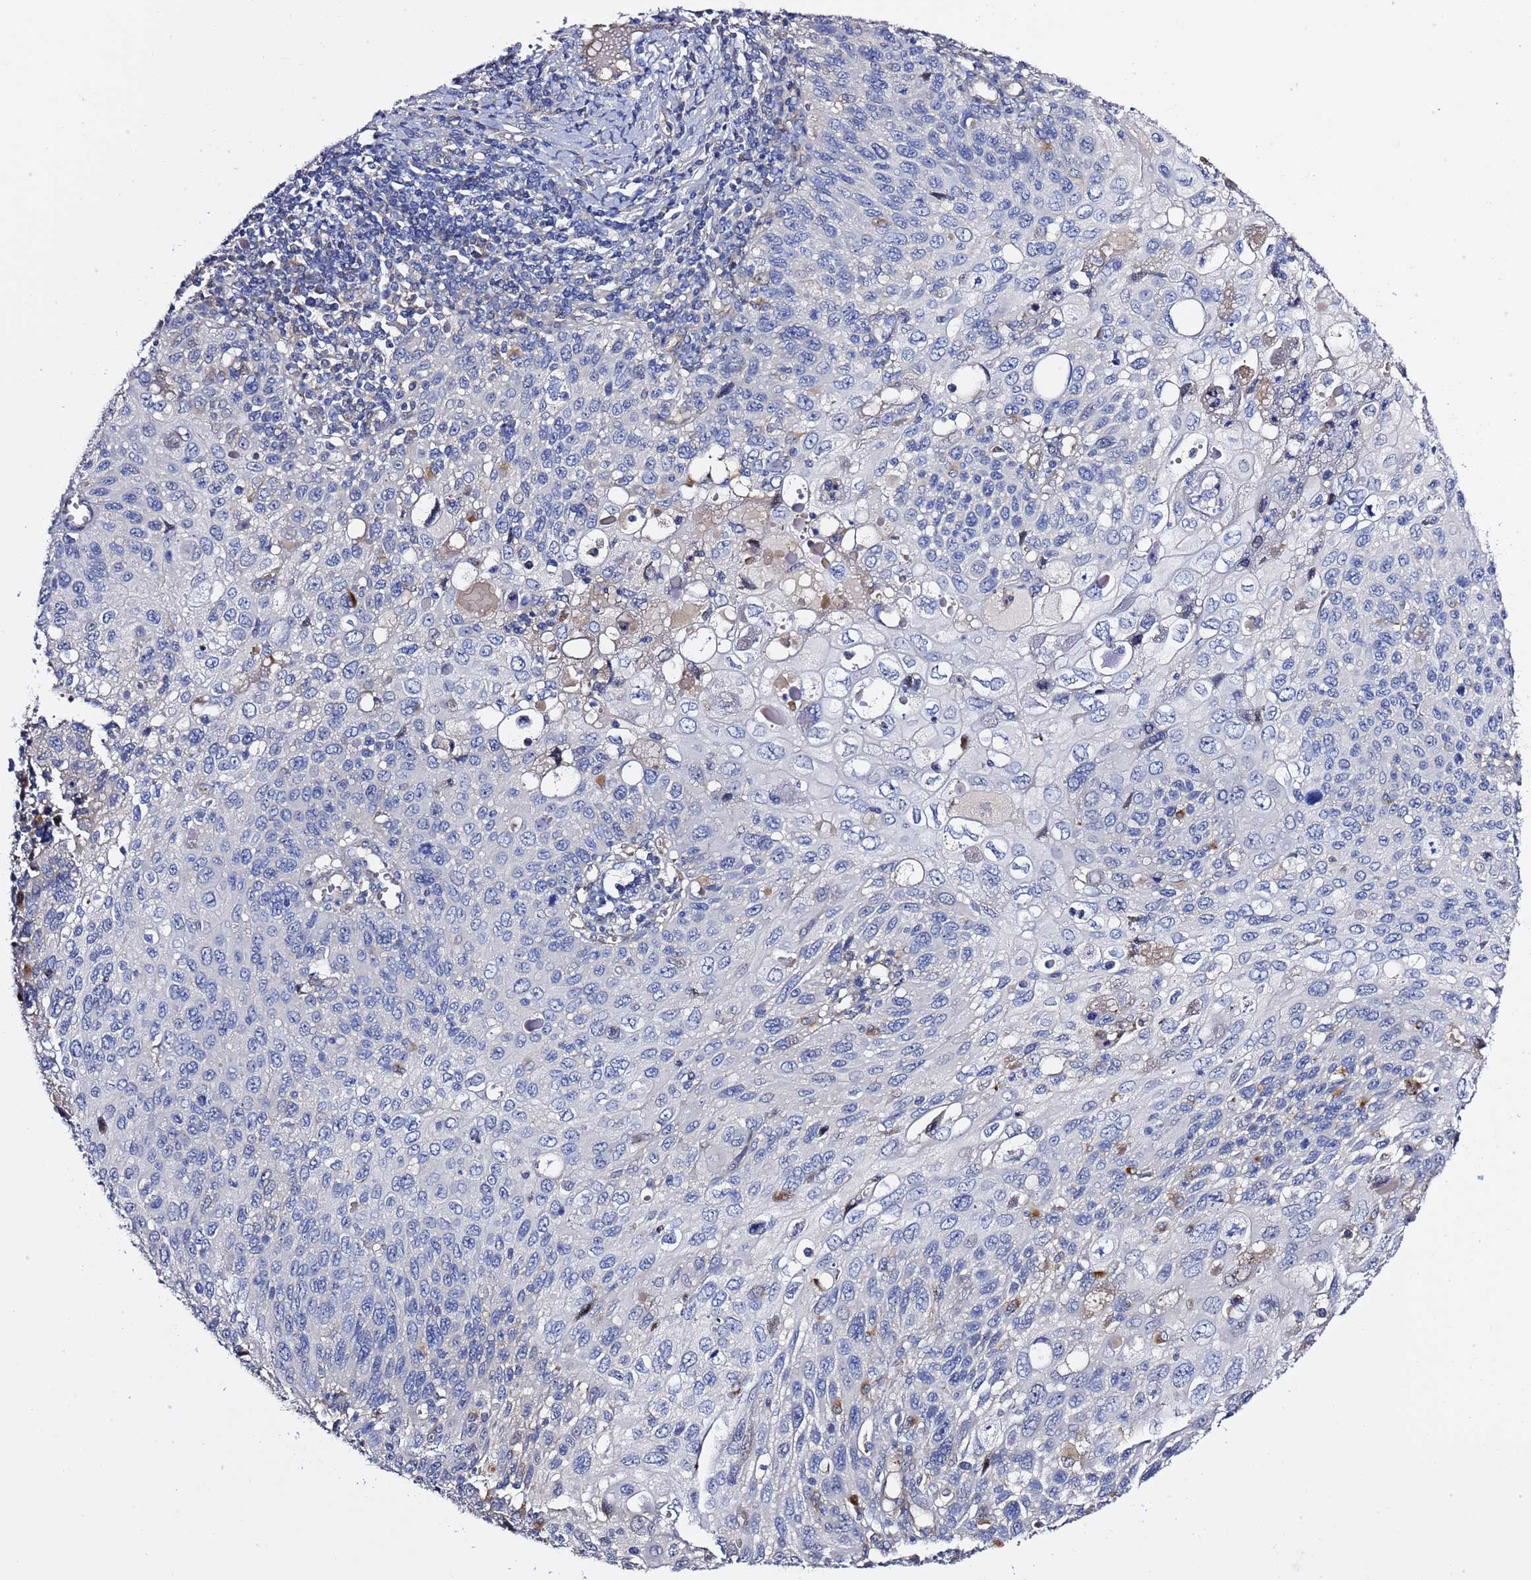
{"staining": {"intensity": "negative", "quantity": "none", "location": "none"}, "tissue": "cervical cancer", "cell_type": "Tumor cells", "image_type": "cancer", "snomed": [{"axis": "morphology", "description": "Squamous cell carcinoma, NOS"}, {"axis": "topography", "description": "Cervix"}], "caption": "This is an immunohistochemistry image of human squamous cell carcinoma (cervical). There is no staining in tumor cells.", "gene": "NAT2", "patient": {"sex": "female", "age": 70}}